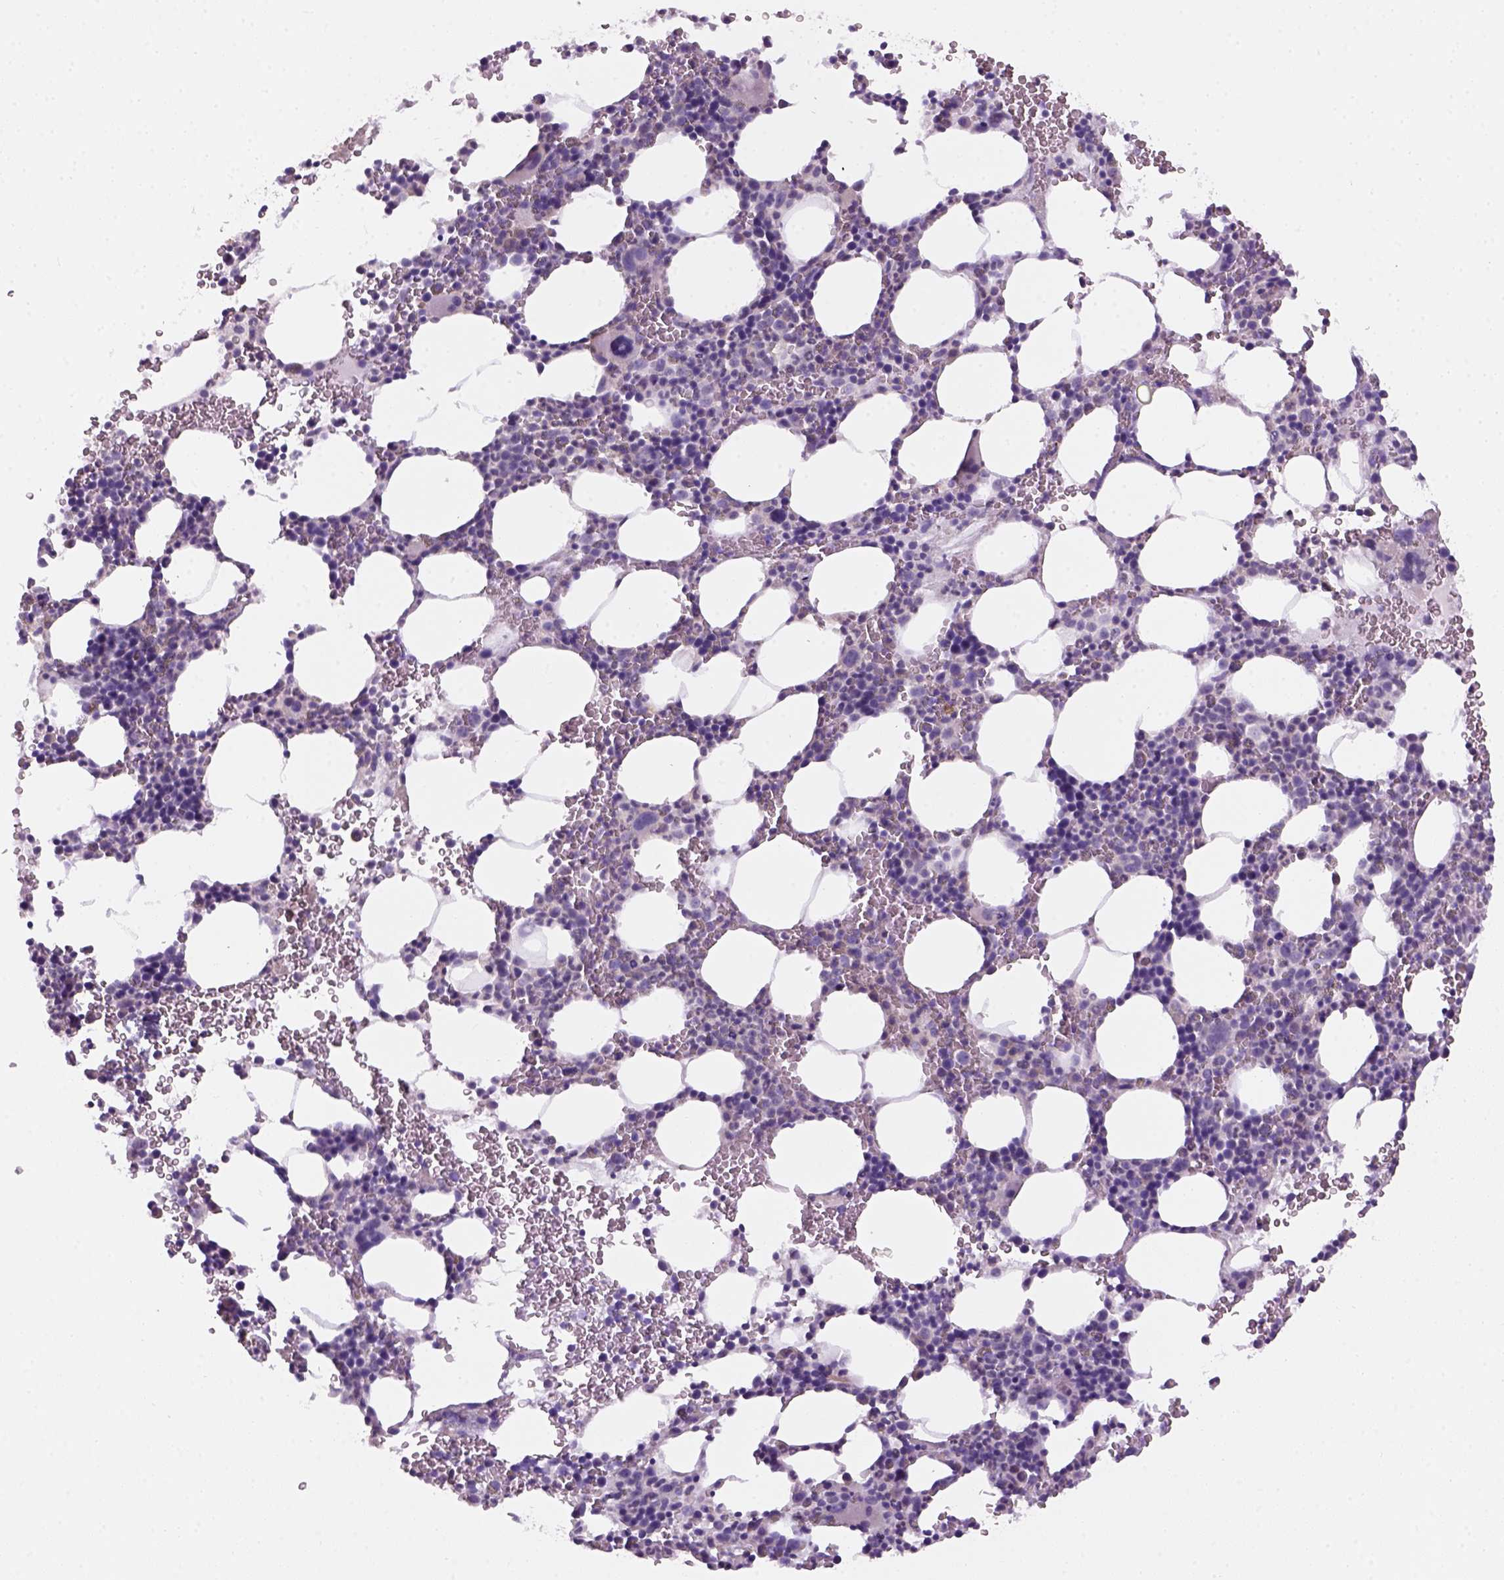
{"staining": {"intensity": "negative", "quantity": "none", "location": "none"}, "tissue": "bone marrow", "cell_type": "Hematopoietic cells", "image_type": "normal", "snomed": [{"axis": "morphology", "description": "Normal tissue, NOS"}, {"axis": "topography", "description": "Bone marrow"}], "caption": "The immunohistochemistry (IHC) micrograph has no significant expression in hematopoietic cells of bone marrow.", "gene": "GOT1", "patient": {"sex": "male", "age": 82}}